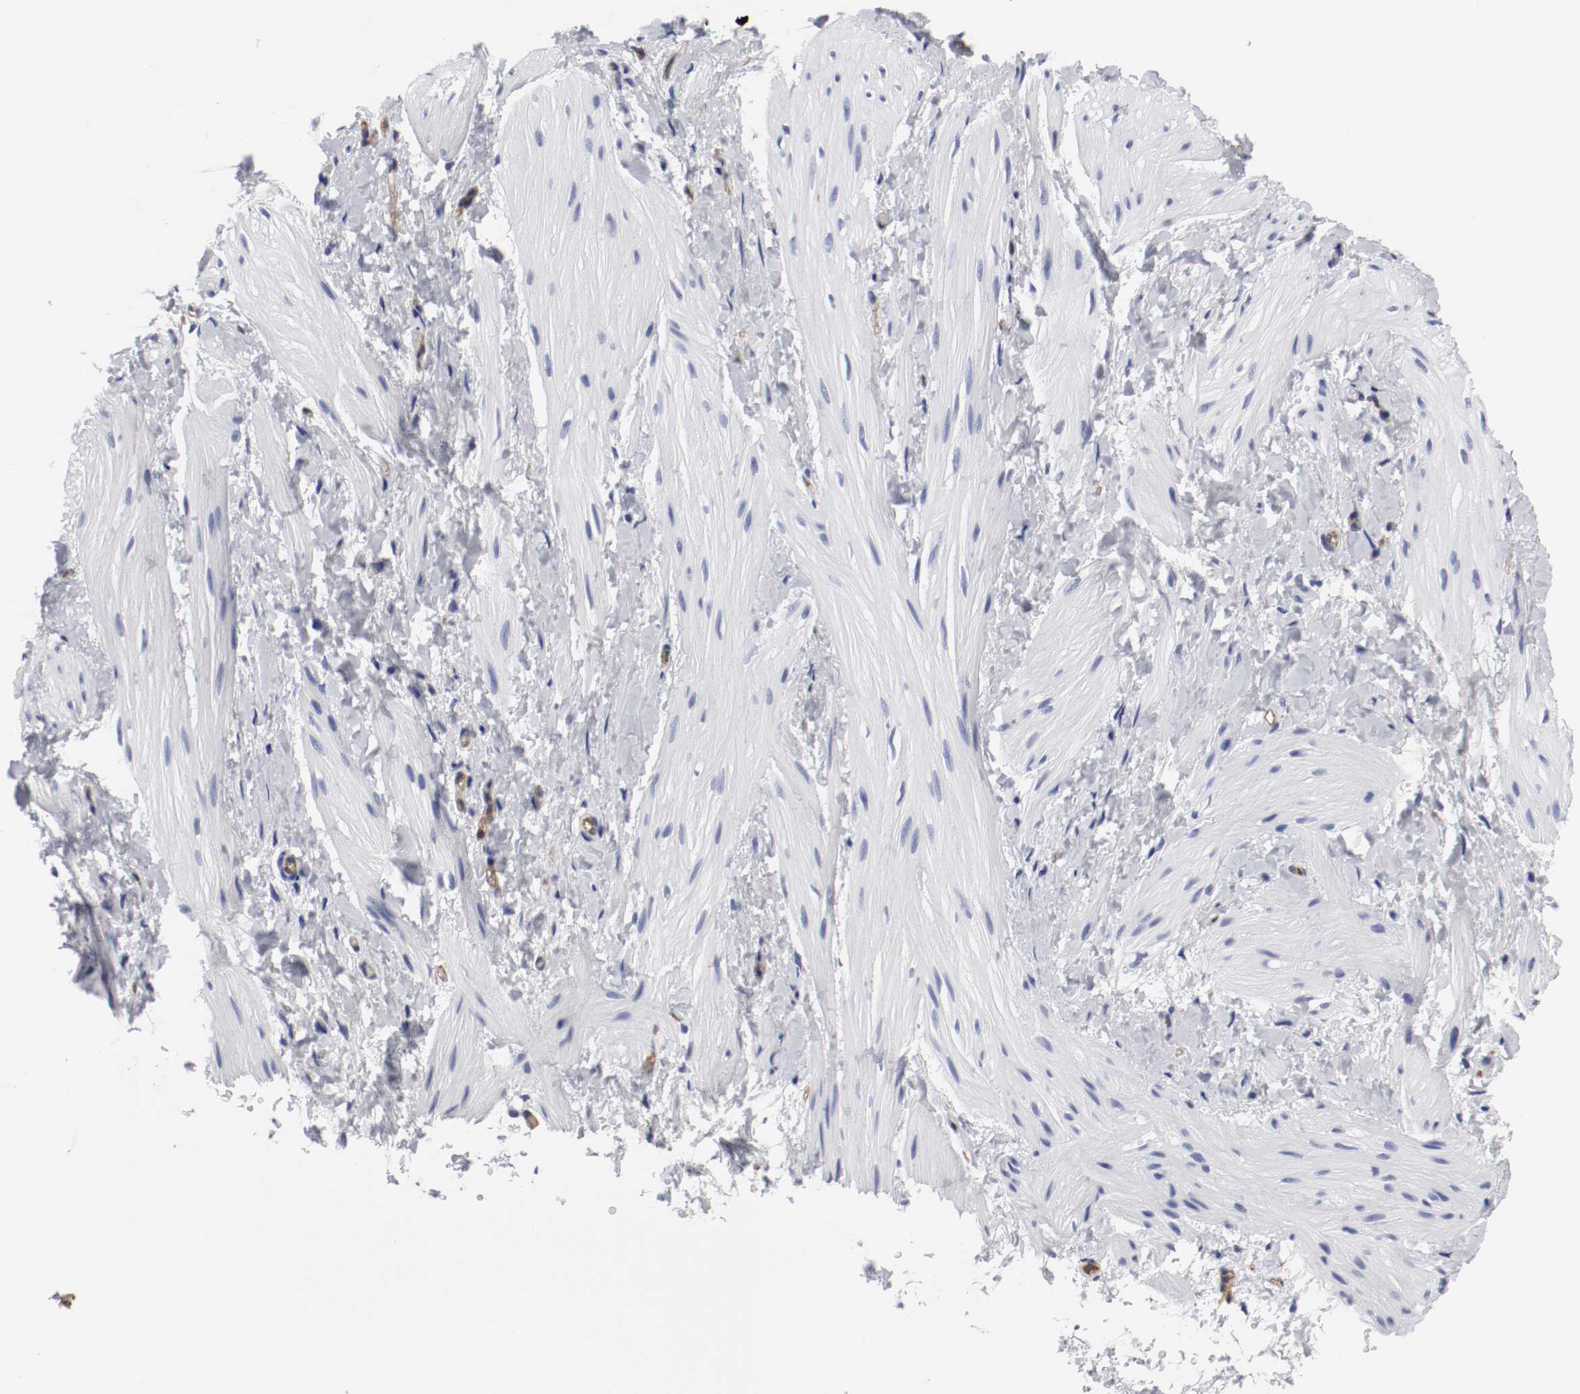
{"staining": {"intensity": "negative", "quantity": "none", "location": "none"}, "tissue": "smooth muscle", "cell_type": "Smooth muscle cells", "image_type": "normal", "snomed": [{"axis": "morphology", "description": "Normal tissue, NOS"}, {"axis": "topography", "description": "Smooth muscle"}], "caption": "High power microscopy micrograph of an immunohistochemistry histopathology image of unremarkable smooth muscle, revealing no significant staining in smooth muscle cells.", "gene": "IFITM1", "patient": {"sex": "male", "age": 16}}